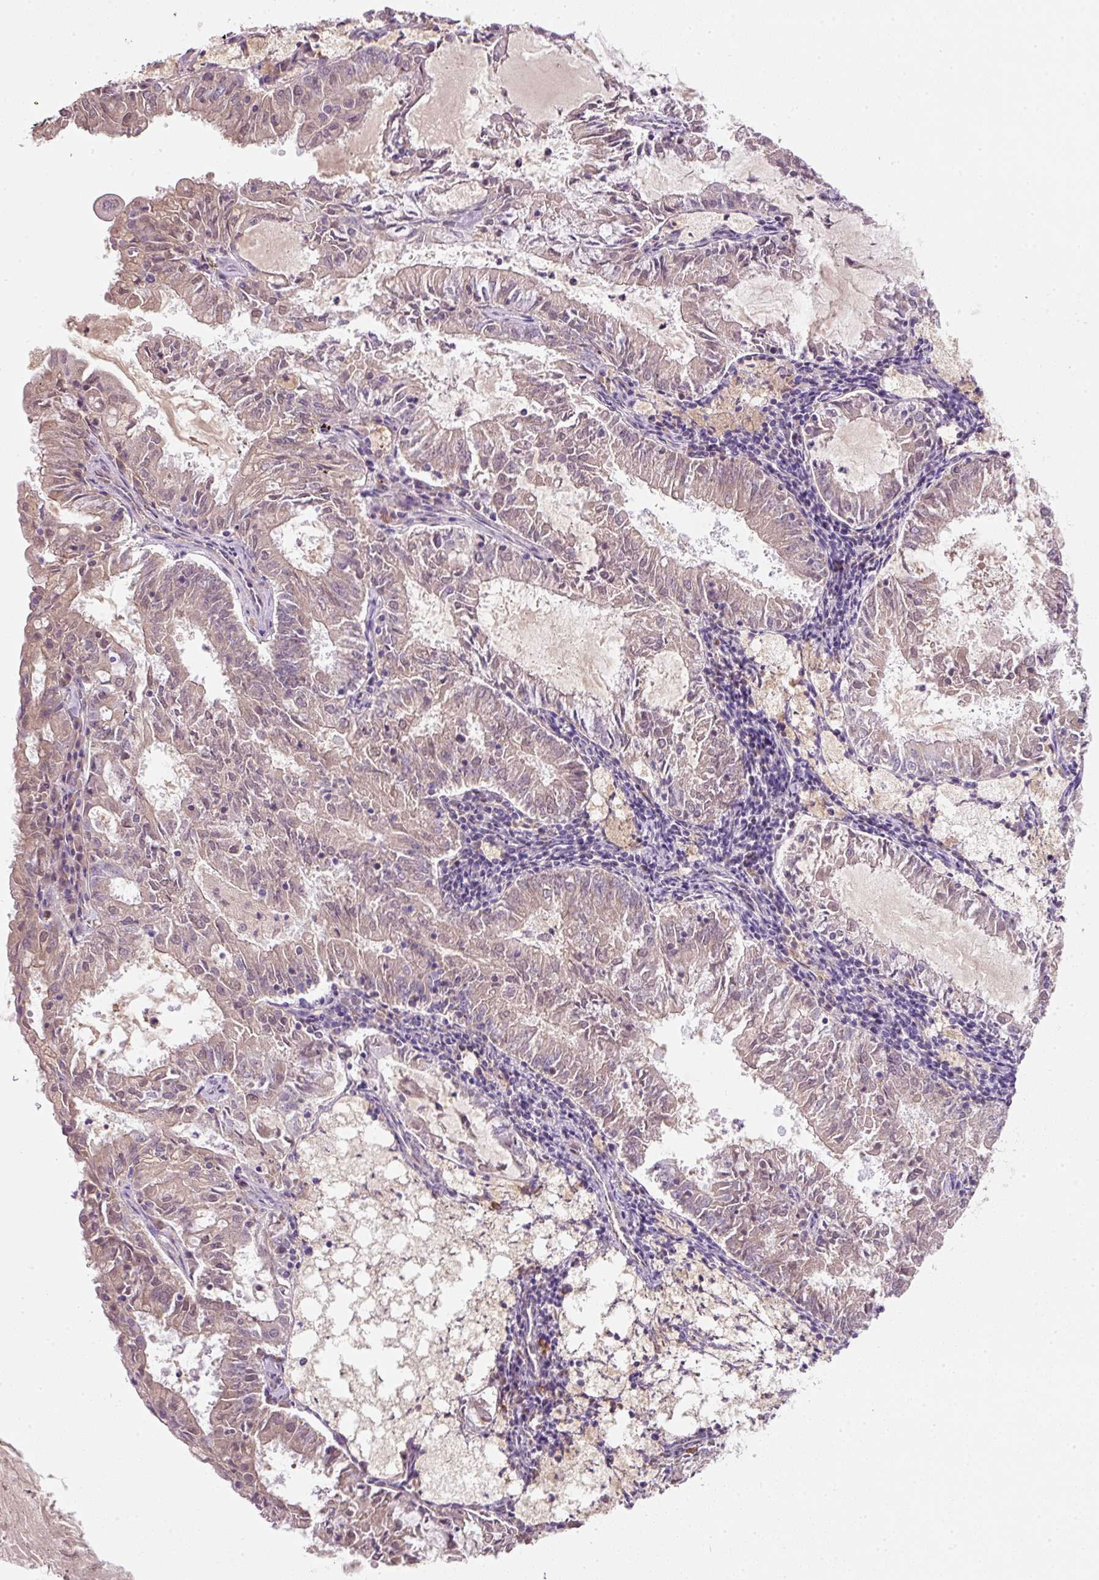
{"staining": {"intensity": "weak", "quantity": ">75%", "location": "cytoplasmic/membranous,nuclear"}, "tissue": "endometrial cancer", "cell_type": "Tumor cells", "image_type": "cancer", "snomed": [{"axis": "morphology", "description": "Adenocarcinoma, NOS"}, {"axis": "topography", "description": "Endometrium"}], "caption": "This is an image of immunohistochemistry staining of endometrial cancer, which shows weak staining in the cytoplasmic/membranous and nuclear of tumor cells.", "gene": "TMEM37", "patient": {"sex": "female", "age": 57}}